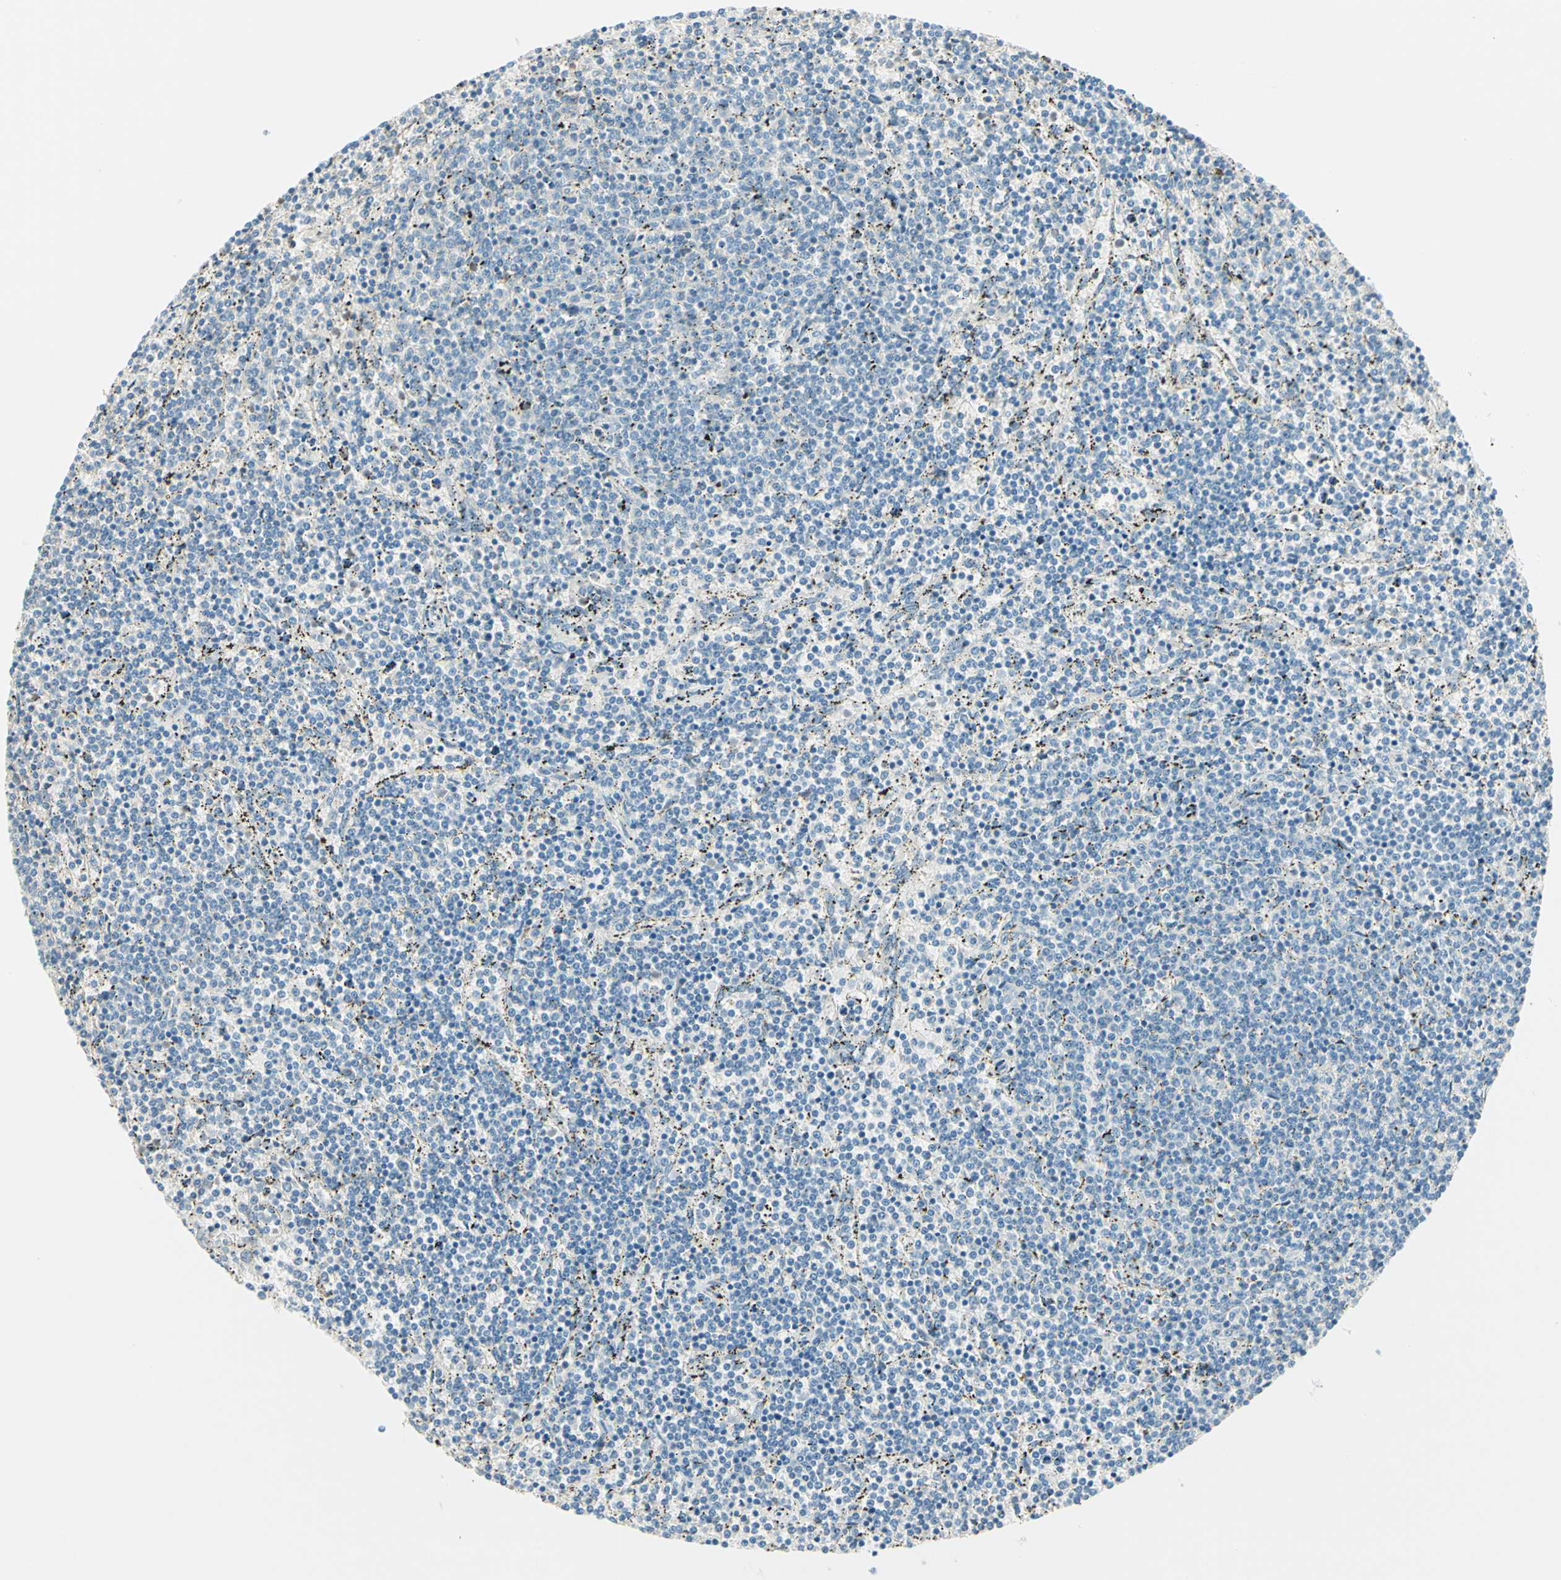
{"staining": {"intensity": "negative", "quantity": "none", "location": "none"}, "tissue": "lymphoma", "cell_type": "Tumor cells", "image_type": "cancer", "snomed": [{"axis": "morphology", "description": "Malignant lymphoma, non-Hodgkin's type, Low grade"}, {"axis": "topography", "description": "Spleen"}], "caption": "Image shows no significant protein staining in tumor cells of lymphoma.", "gene": "NCBP2L", "patient": {"sex": "female", "age": 50}}